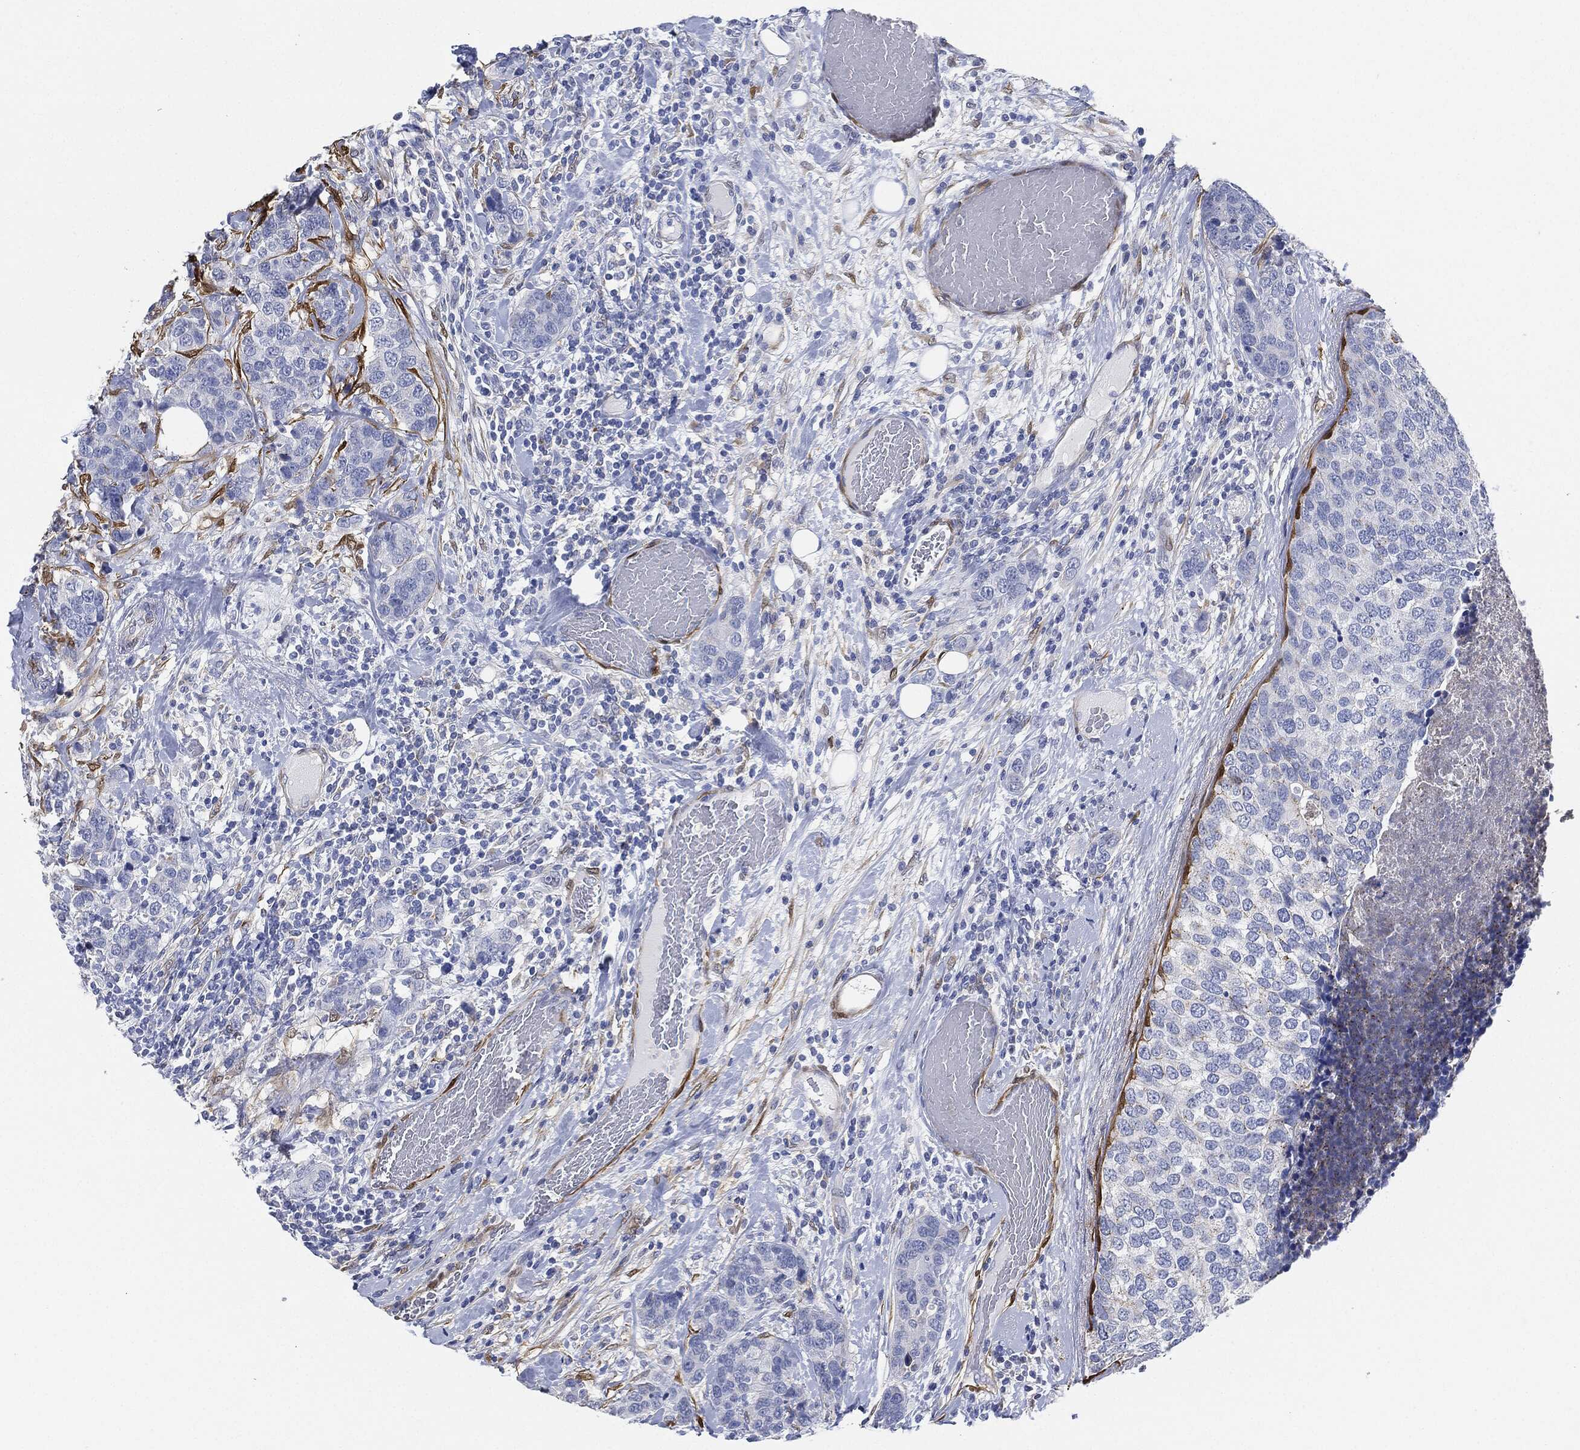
{"staining": {"intensity": "negative", "quantity": "none", "location": "none"}, "tissue": "breast cancer", "cell_type": "Tumor cells", "image_type": "cancer", "snomed": [{"axis": "morphology", "description": "Lobular carcinoma"}, {"axis": "topography", "description": "Breast"}], "caption": "Photomicrograph shows no significant protein expression in tumor cells of breast cancer (lobular carcinoma).", "gene": "TAGLN", "patient": {"sex": "female", "age": 59}}